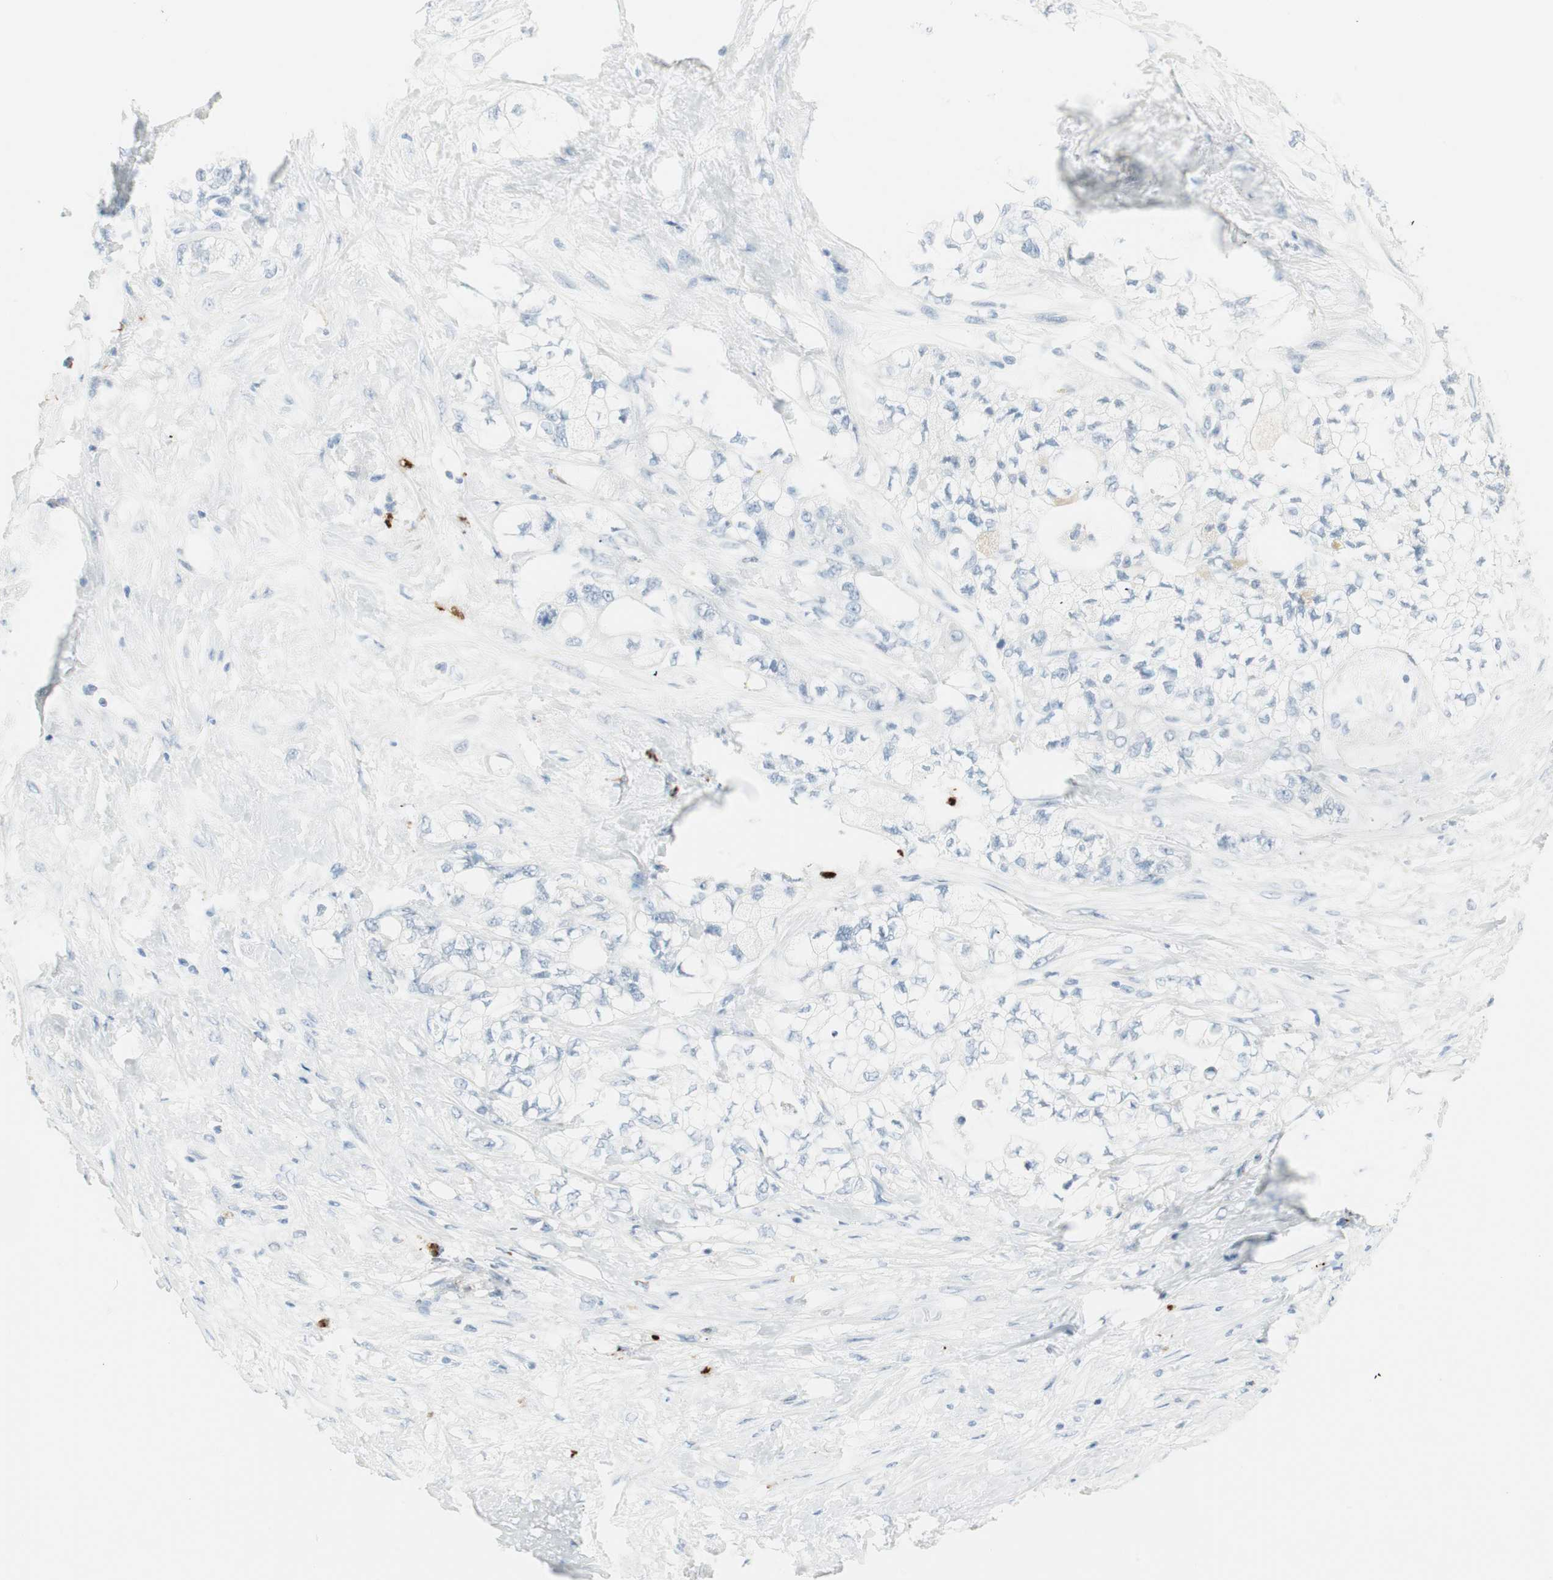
{"staining": {"intensity": "negative", "quantity": "none", "location": "none"}, "tissue": "pancreatic cancer", "cell_type": "Tumor cells", "image_type": "cancer", "snomed": [{"axis": "morphology", "description": "Adenocarcinoma, NOS"}, {"axis": "topography", "description": "Pancreas"}], "caption": "Immunohistochemical staining of pancreatic cancer (adenocarcinoma) displays no significant expression in tumor cells.", "gene": "PRTN3", "patient": {"sex": "male", "age": 70}}